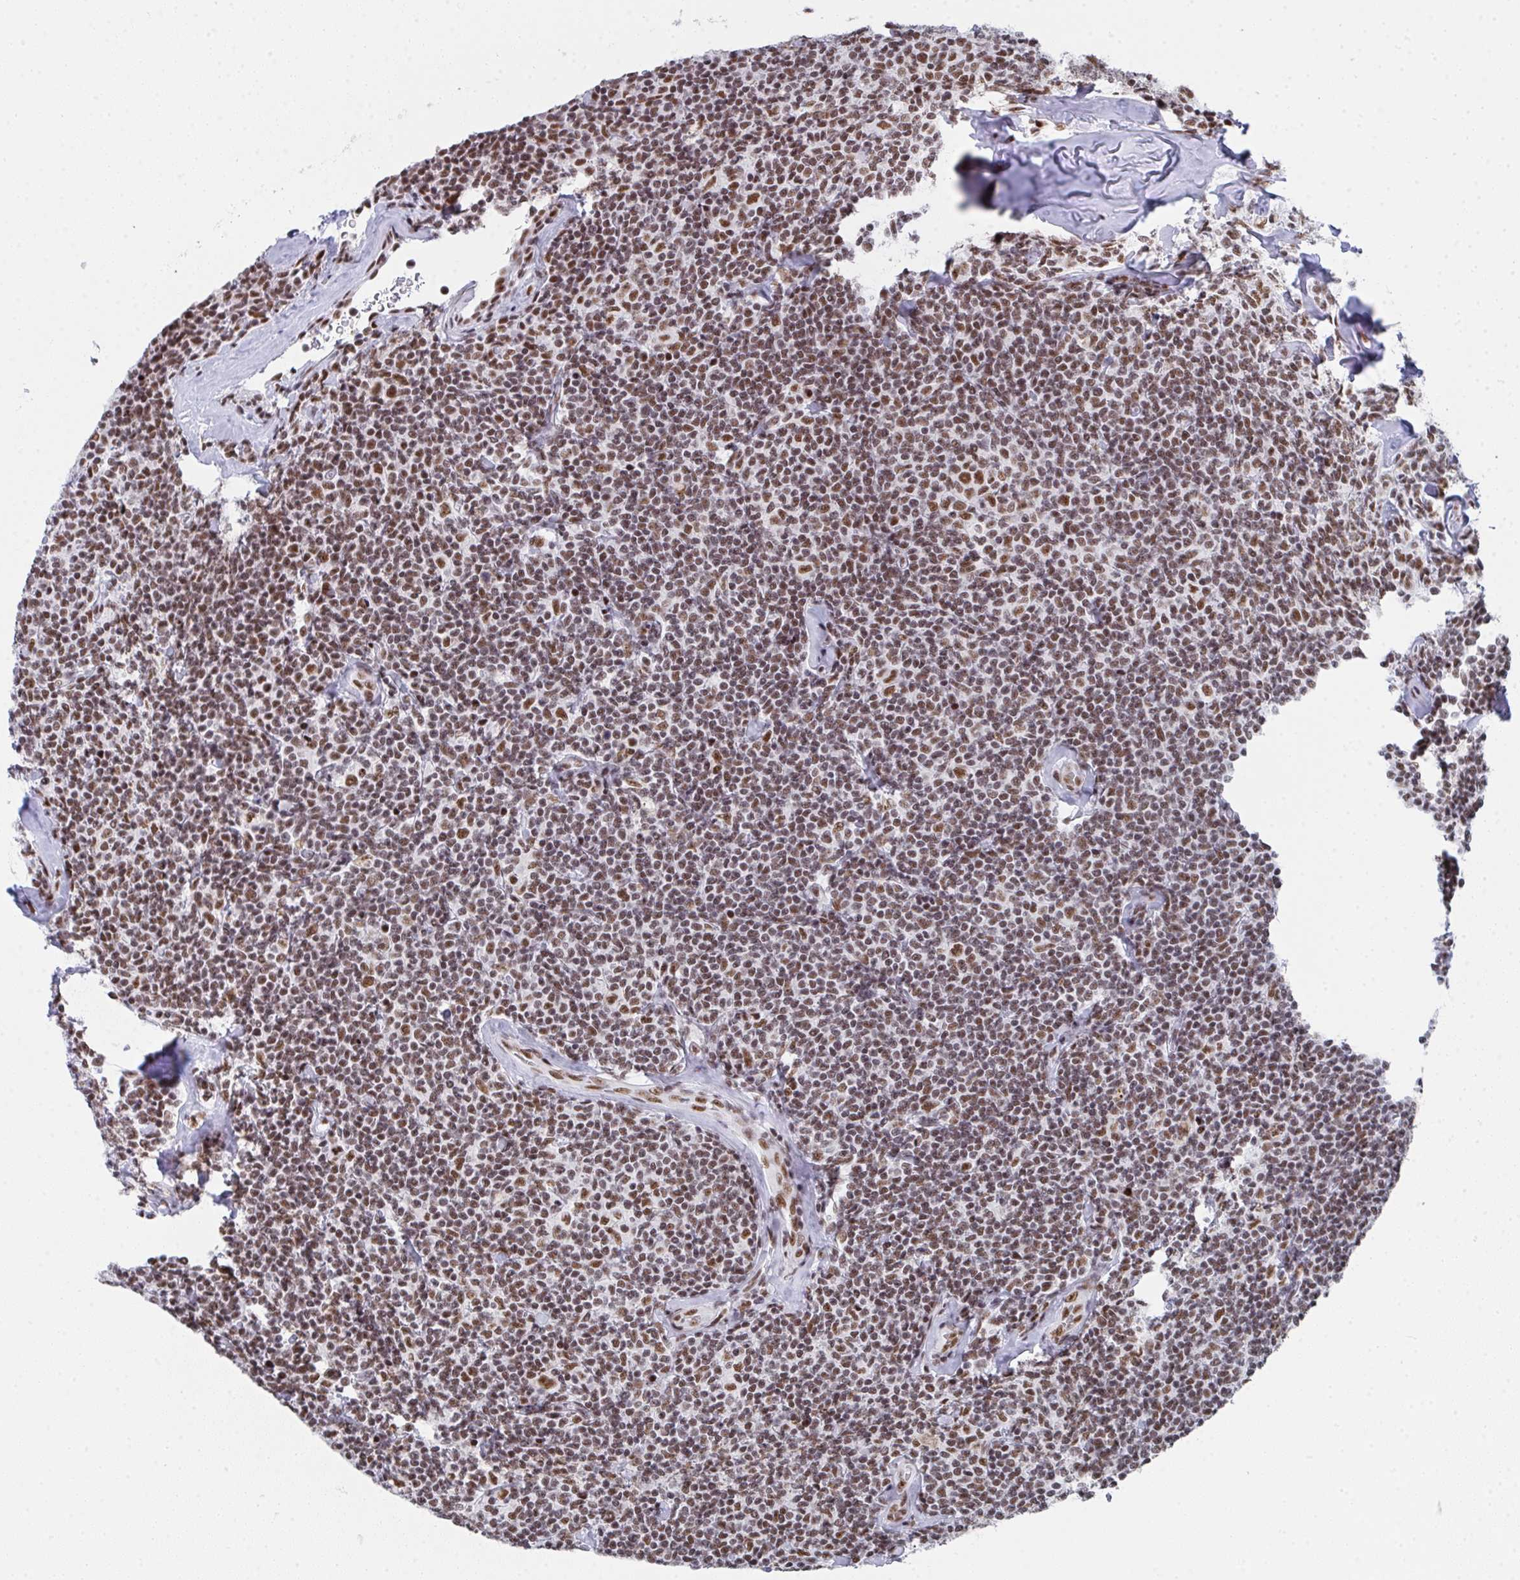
{"staining": {"intensity": "moderate", "quantity": "25%-75%", "location": "nuclear"}, "tissue": "lymphoma", "cell_type": "Tumor cells", "image_type": "cancer", "snomed": [{"axis": "morphology", "description": "Malignant lymphoma, non-Hodgkin's type, Low grade"}, {"axis": "topography", "description": "Lymph node"}], "caption": "Moderate nuclear staining is present in about 25%-75% of tumor cells in lymphoma. (DAB IHC with brightfield microscopy, high magnification).", "gene": "SNRNP70", "patient": {"sex": "female", "age": 56}}